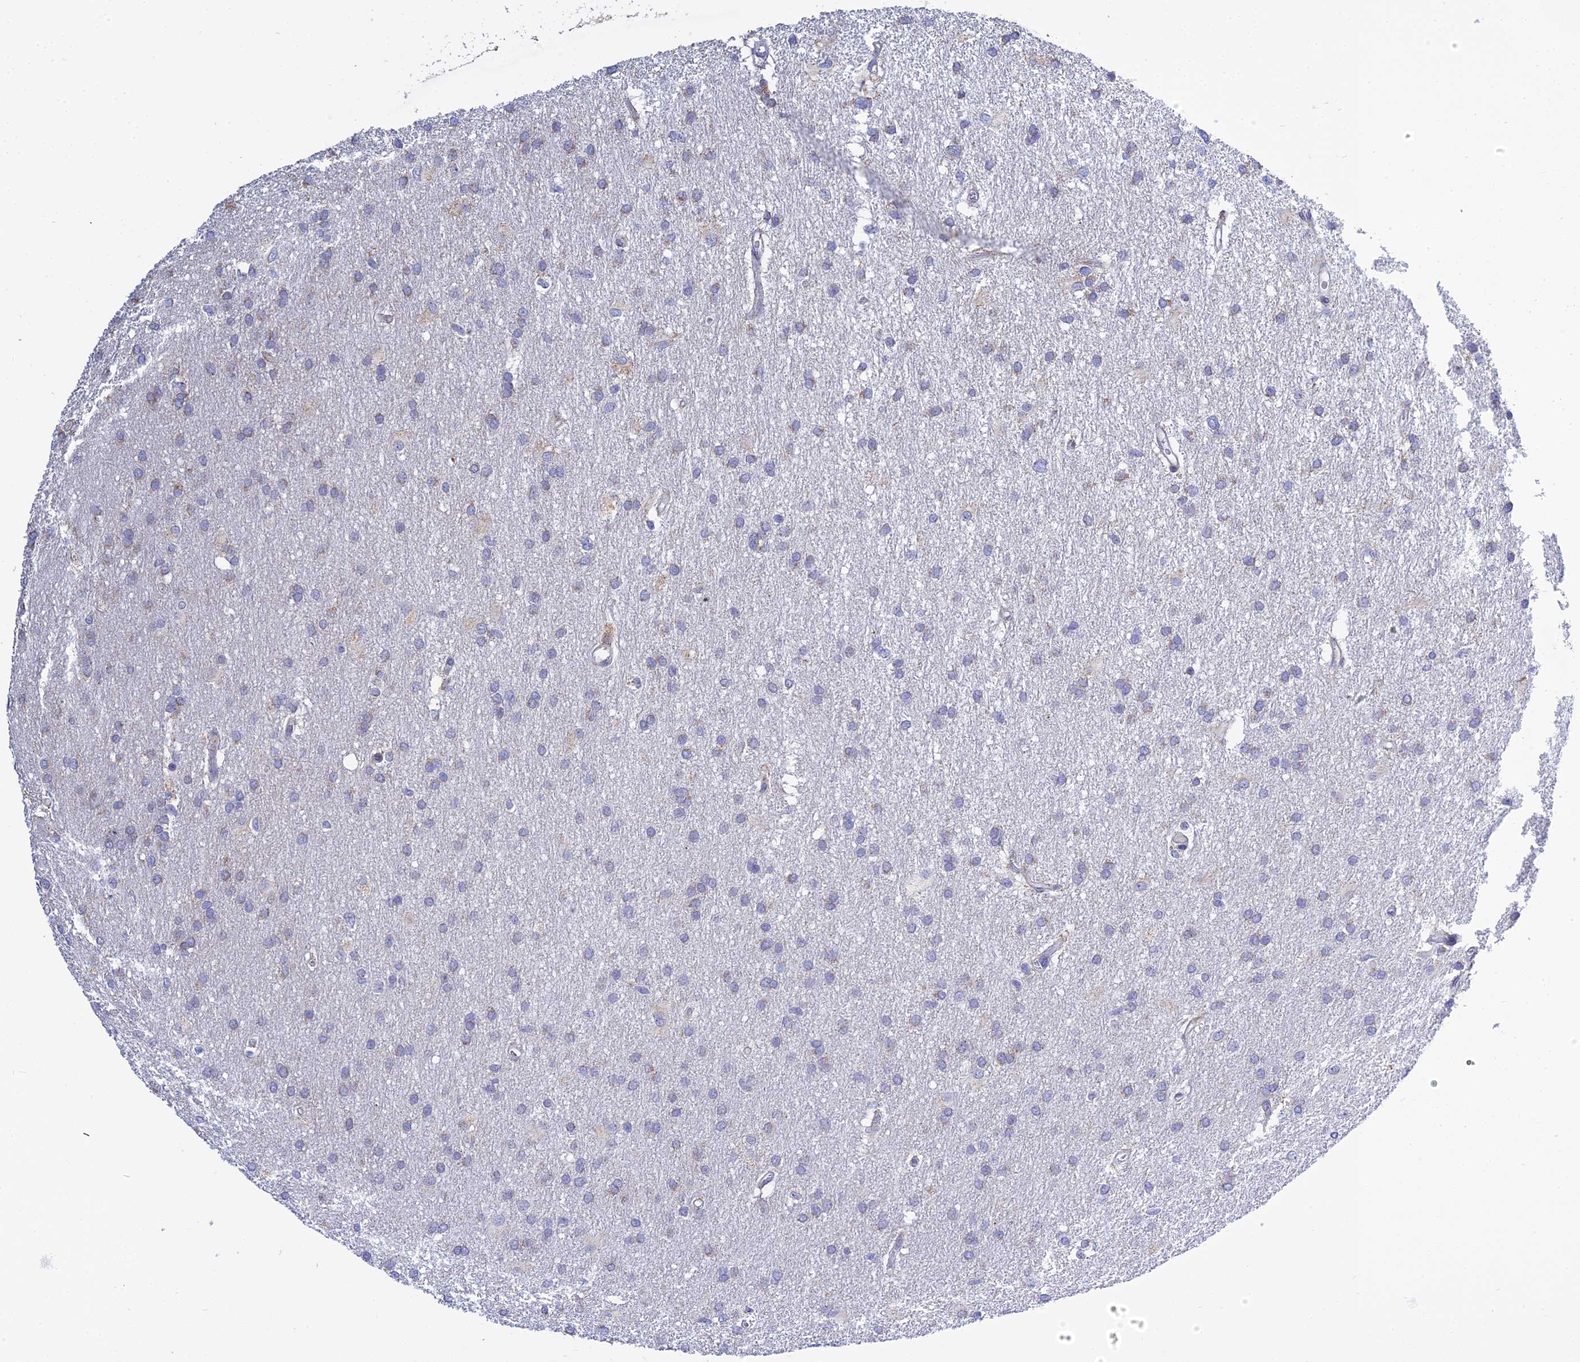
{"staining": {"intensity": "negative", "quantity": "none", "location": "none"}, "tissue": "glioma", "cell_type": "Tumor cells", "image_type": "cancer", "snomed": [{"axis": "morphology", "description": "Glioma, malignant, High grade"}, {"axis": "topography", "description": "Brain"}], "caption": "Immunohistochemical staining of human malignant glioma (high-grade) displays no significant positivity in tumor cells.", "gene": "ZXDA", "patient": {"sex": "male", "age": 77}}